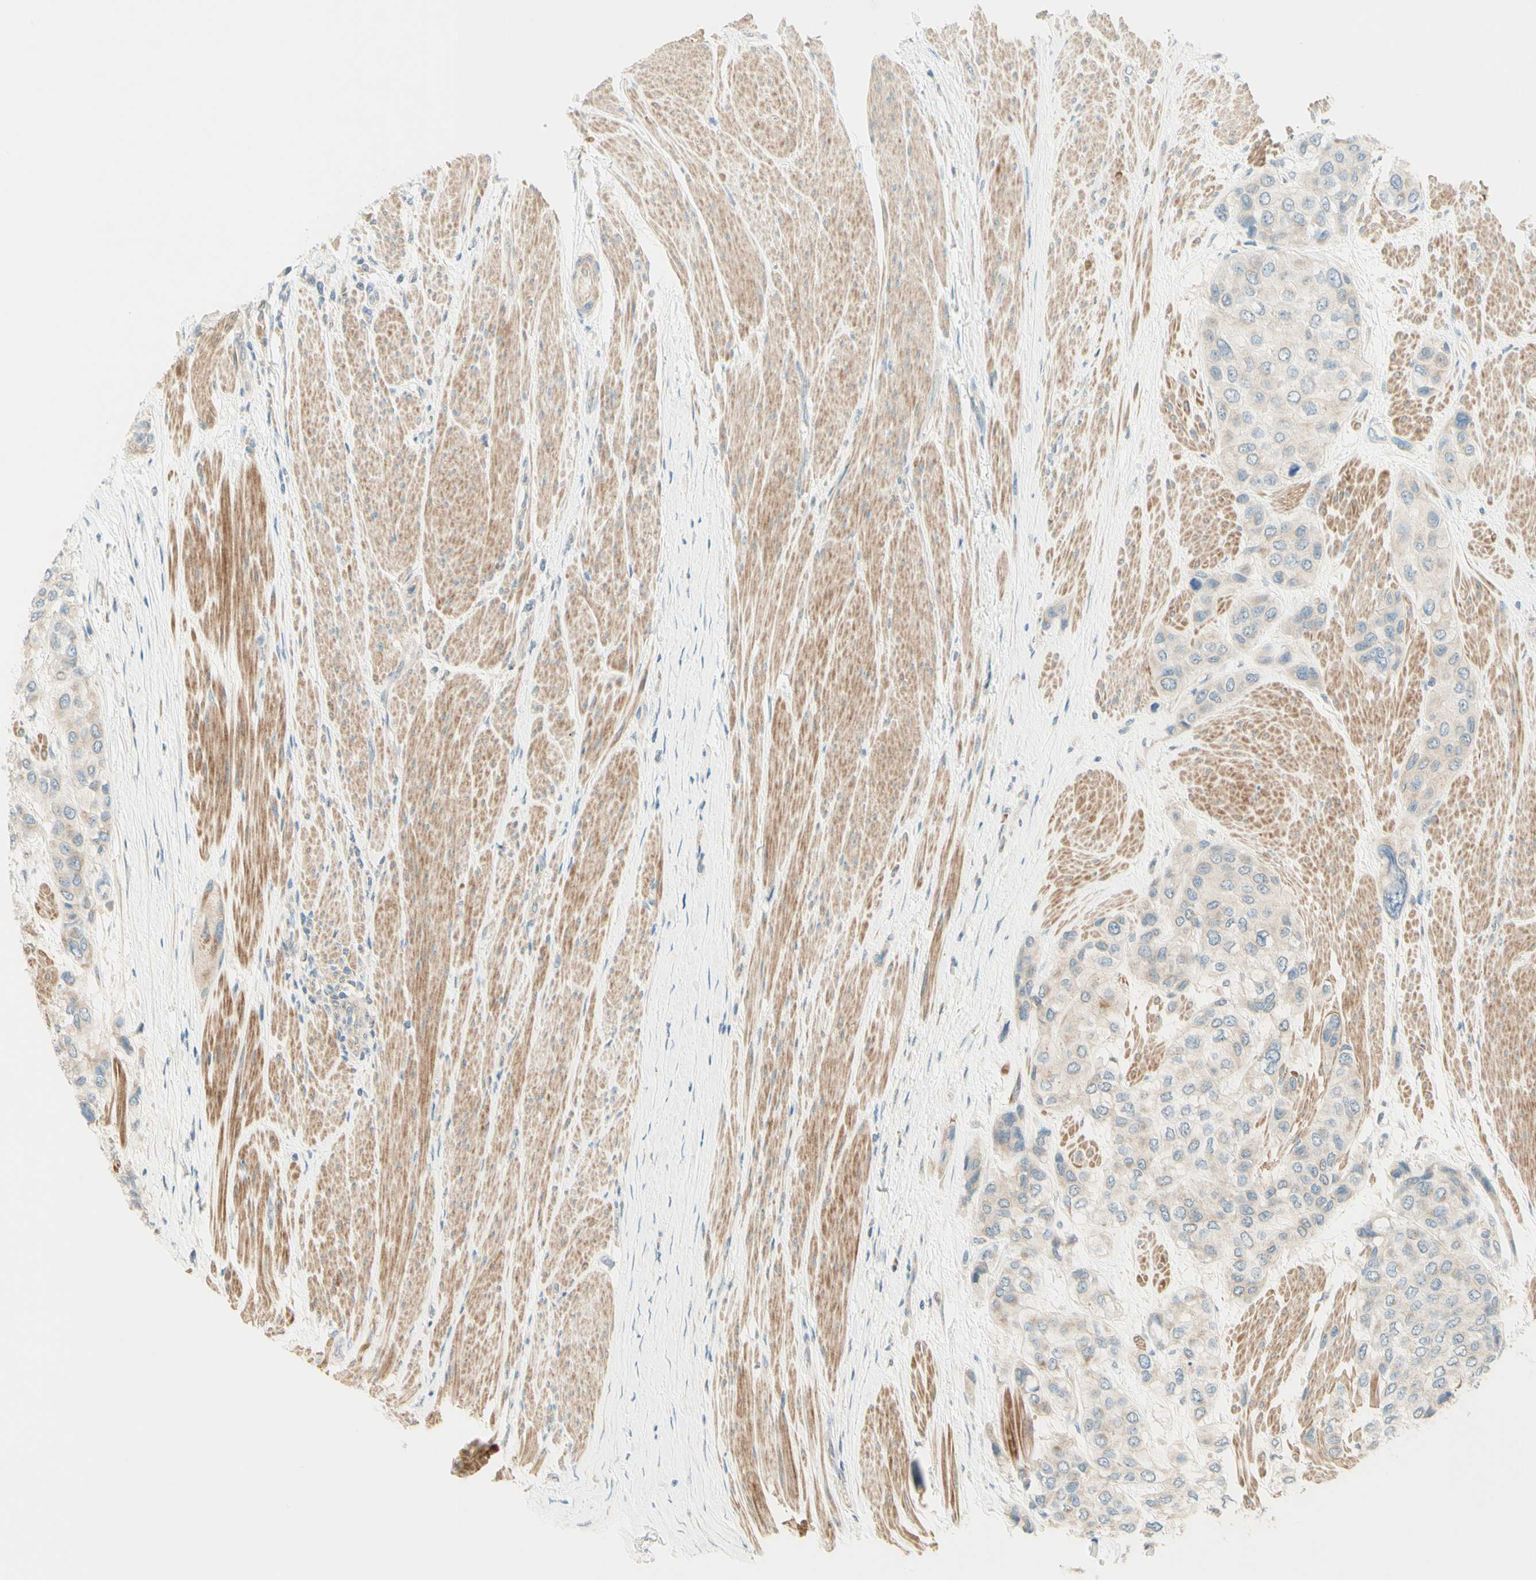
{"staining": {"intensity": "weak", "quantity": "<25%", "location": "cytoplasmic/membranous"}, "tissue": "urothelial cancer", "cell_type": "Tumor cells", "image_type": "cancer", "snomed": [{"axis": "morphology", "description": "Urothelial carcinoma, High grade"}, {"axis": "topography", "description": "Urinary bladder"}], "caption": "High power microscopy micrograph of an immunohistochemistry histopathology image of urothelial carcinoma (high-grade), revealing no significant positivity in tumor cells.", "gene": "PROM1", "patient": {"sex": "female", "age": 56}}